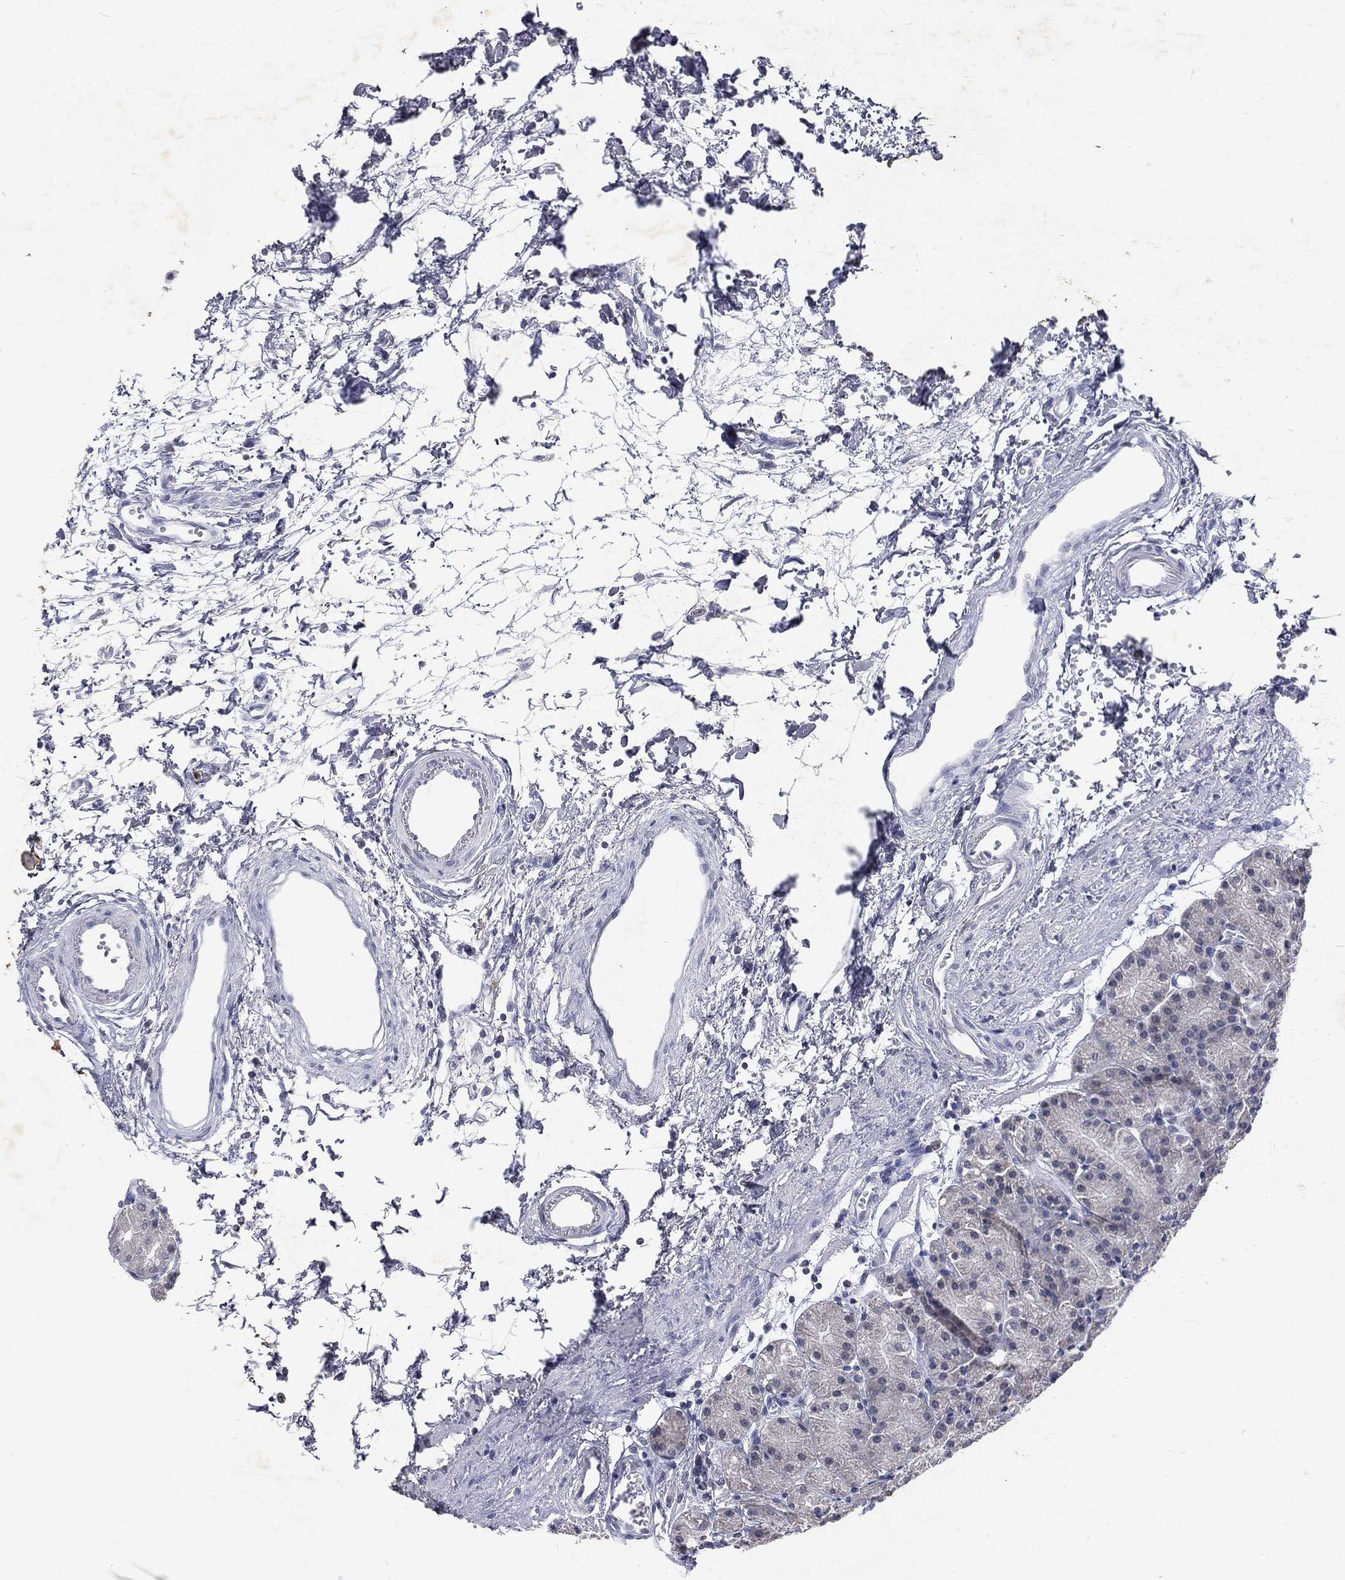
{"staining": {"intensity": "negative", "quantity": "none", "location": "none"}, "tissue": "stomach", "cell_type": "Glandular cells", "image_type": "normal", "snomed": [{"axis": "morphology", "description": "Normal tissue, NOS"}, {"axis": "morphology", "description": "Adenocarcinoma, NOS"}, {"axis": "topography", "description": "Stomach"}], "caption": "Stomach stained for a protein using immunohistochemistry (IHC) displays no positivity glandular cells.", "gene": "SLC34A2", "patient": {"sex": "female", "age": 81}}